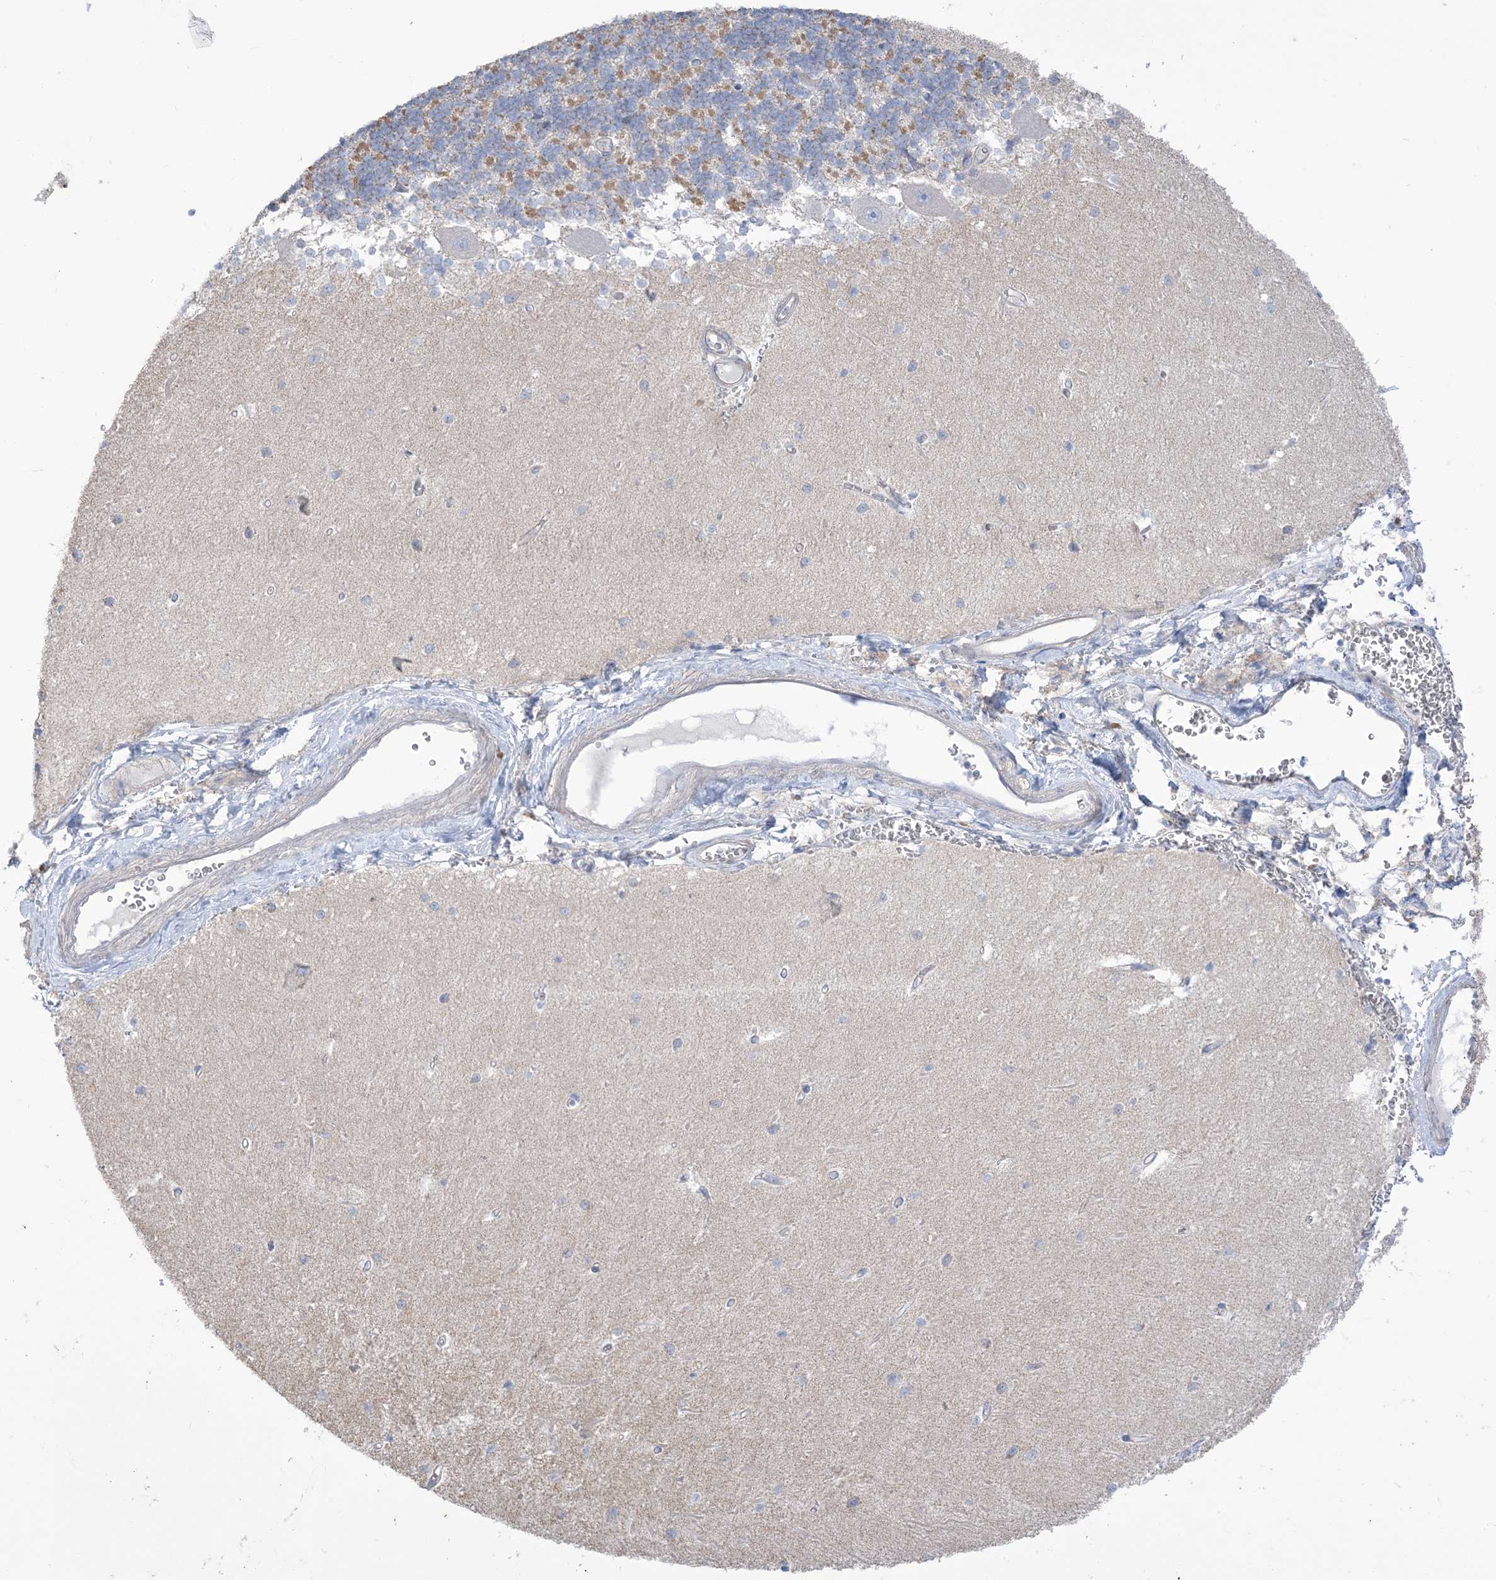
{"staining": {"intensity": "negative", "quantity": "none", "location": "none"}, "tissue": "cerebellum", "cell_type": "Cells in granular layer", "image_type": "normal", "snomed": [{"axis": "morphology", "description": "Normal tissue, NOS"}, {"axis": "topography", "description": "Cerebellum"}], "caption": "Micrograph shows no significant protein positivity in cells in granular layer of benign cerebellum.", "gene": "MTHFD2L", "patient": {"sex": "male", "age": 37}}